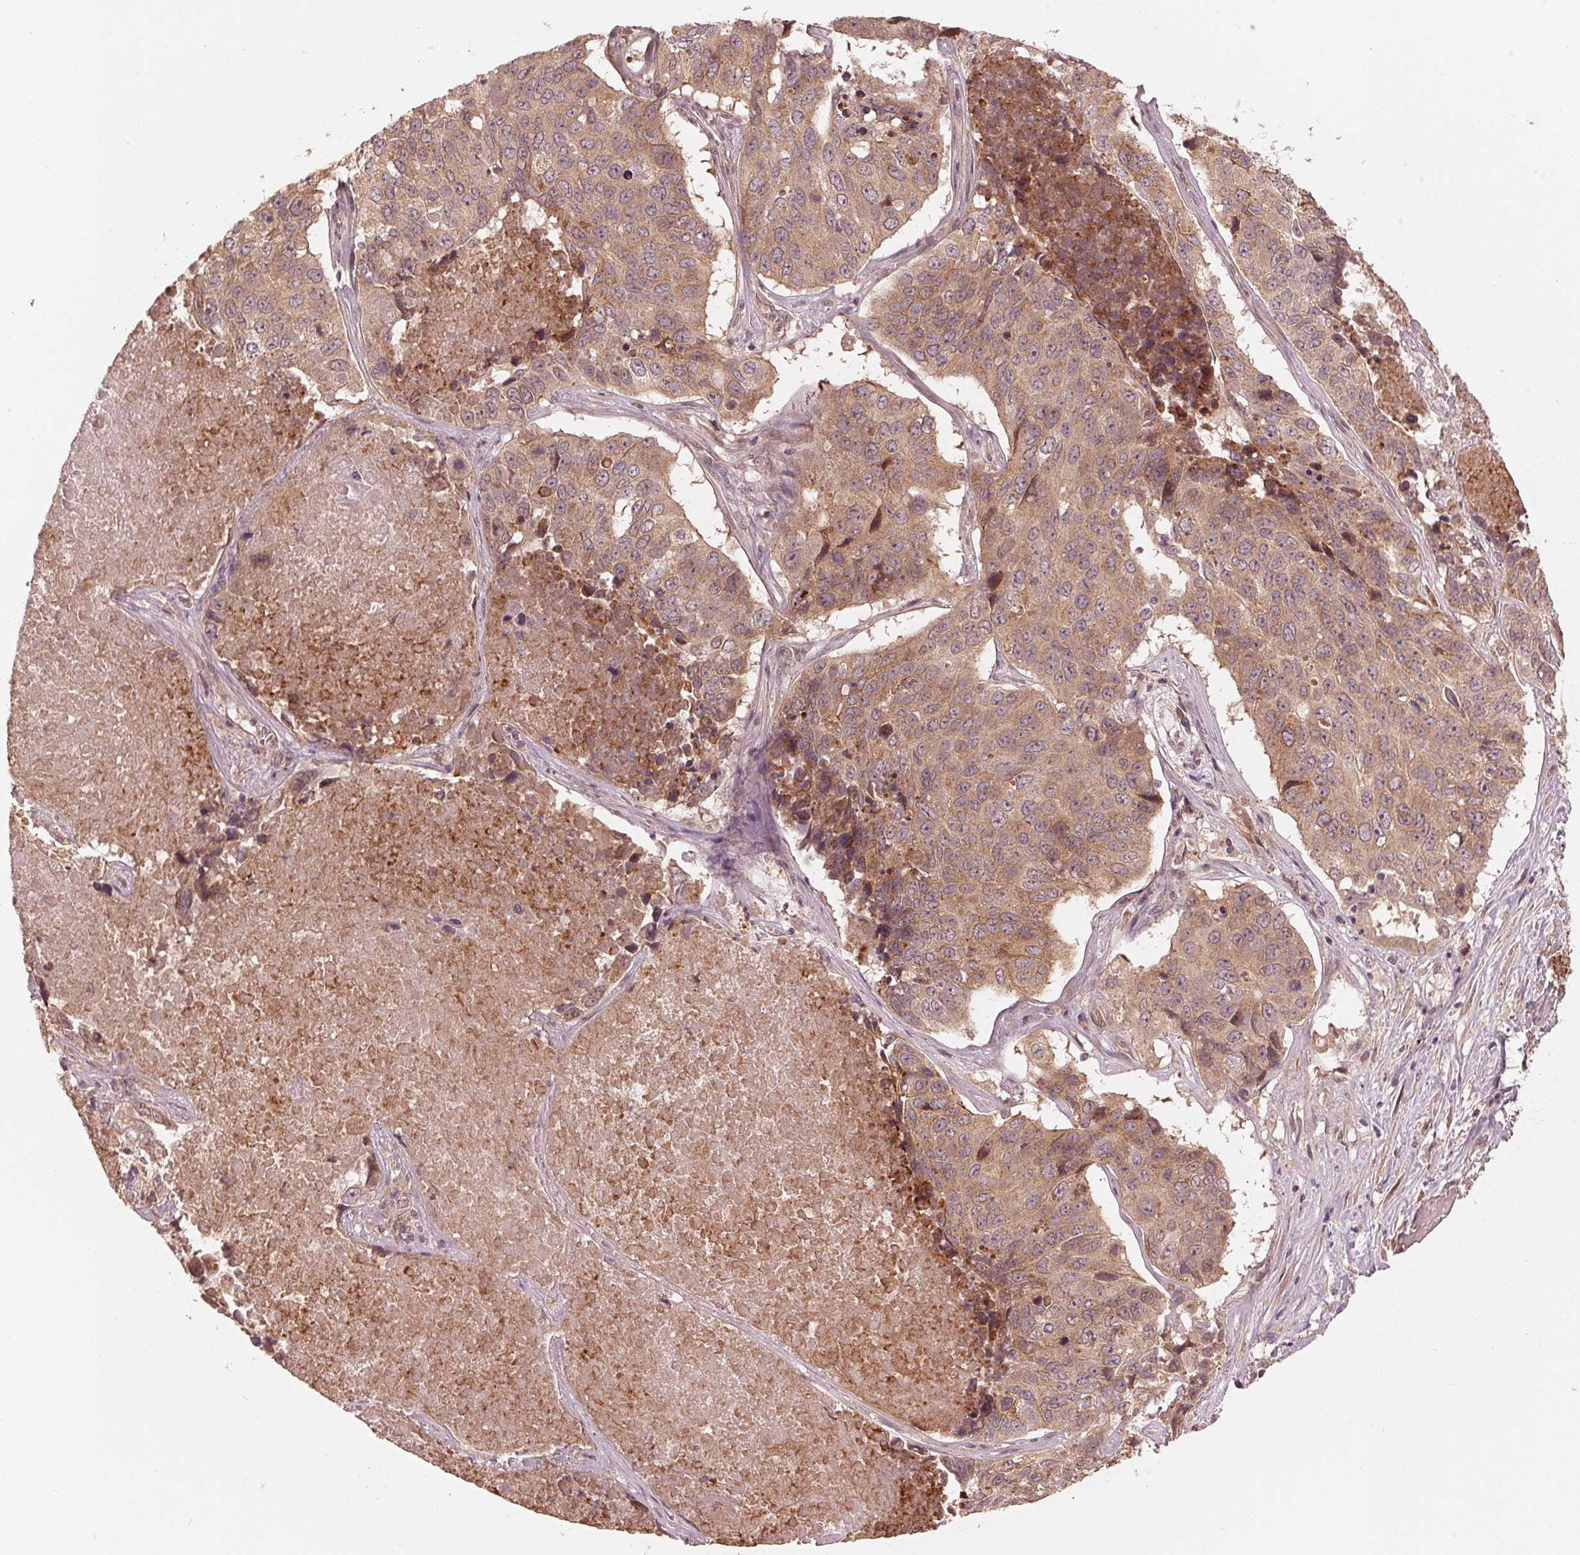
{"staining": {"intensity": "weak", "quantity": ">75%", "location": "cytoplasmic/membranous,nuclear"}, "tissue": "lung cancer", "cell_type": "Tumor cells", "image_type": "cancer", "snomed": [{"axis": "morphology", "description": "Normal tissue, NOS"}, {"axis": "morphology", "description": "Squamous cell carcinoma, NOS"}, {"axis": "topography", "description": "Bronchus"}, {"axis": "topography", "description": "Lung"}], "caption": "A brown stain shows weak cytoplasmic/membranous and nuclear positivity of a protein in human lung squamous cell carcinoma tumor cells.", "gene": "ZNF471", "patient": {"sex": "male", "age": 64}}